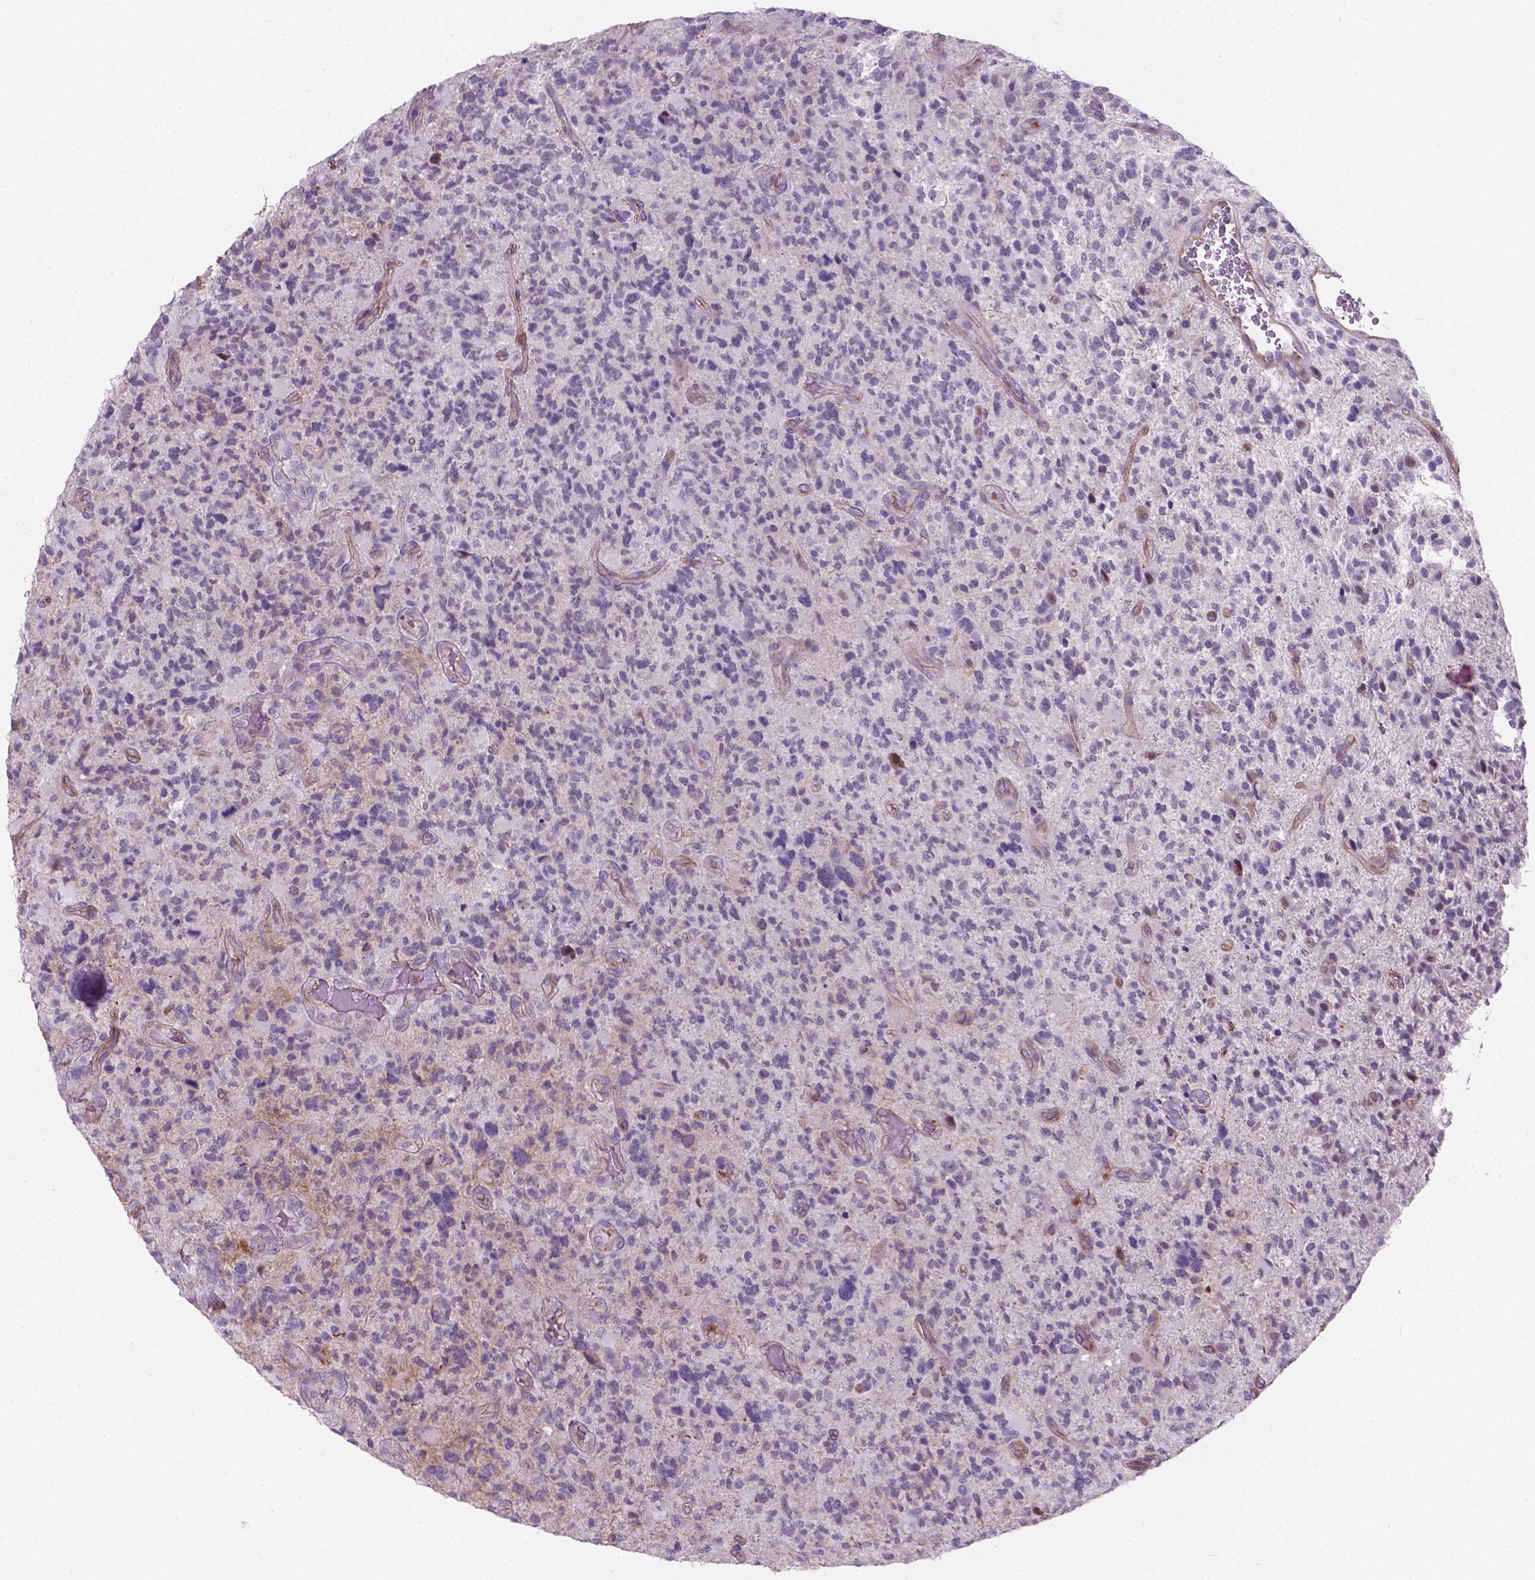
{"staining": {"intensity": "negative", "quantity": "none", "location": "none"}, "tissue": "glioma", "cell_type": "Tumor cells", "image_type": "cancer", "snomed": [{"axis": "morphology", "description": "Glioma, malignant, High grade"}, {"axis": "topography", "description": "Brain"}], "caption": "Malignant glioma (high-grade) was stained to show a protein in brown. There is no significant expression in tumor cells. Nuclei are stained in blue.", "gene": "KIAA0040", "patient": {"sex": "female", "age": 71}}